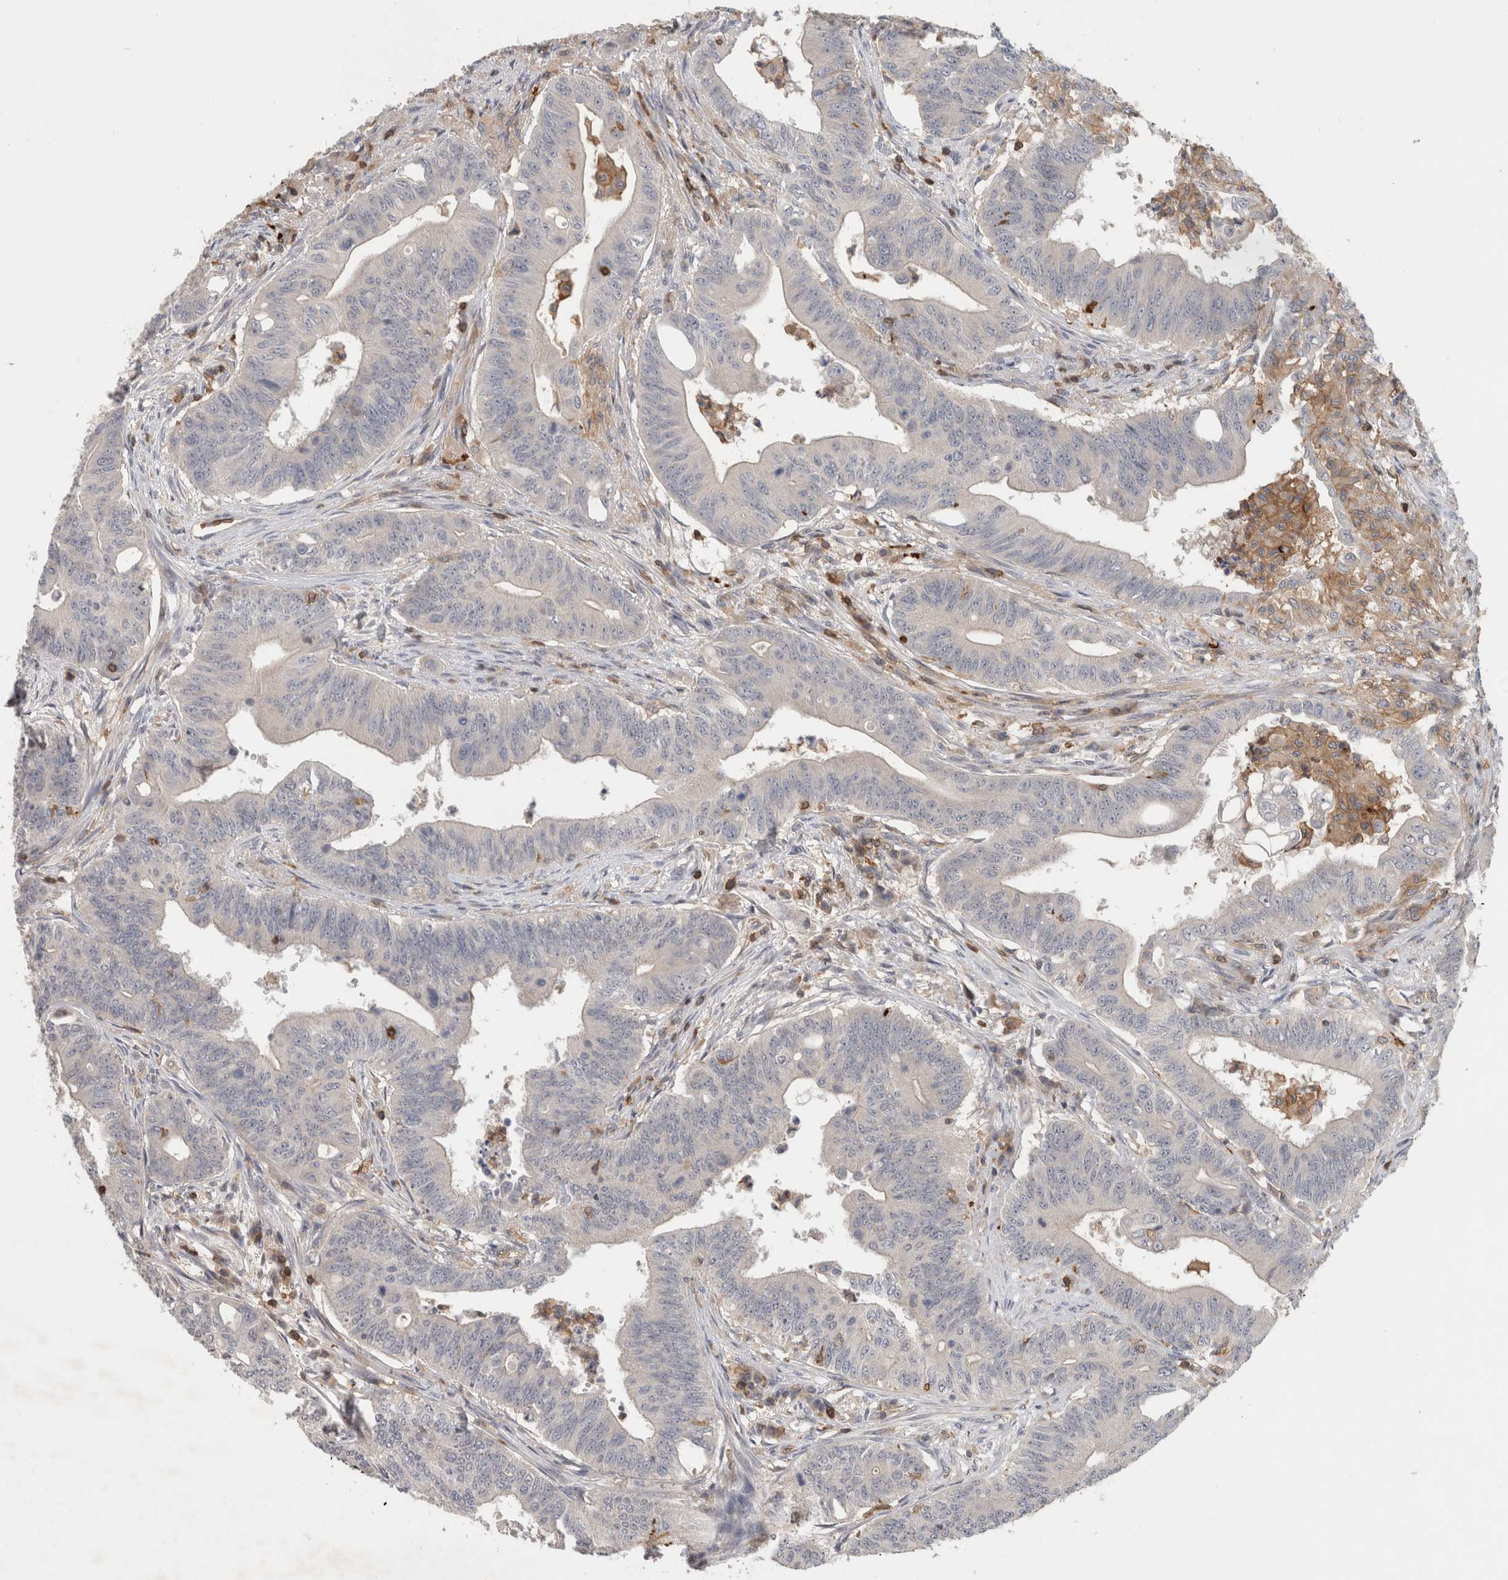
{"staining": {"intensity": "negative", "quantity": "none", "location": "none"}, "tissue": "colorectal cancer", "cell_type": "Tumor cells", "image_type": "cancer", "snomed": [{"axis": "morphology", "description": "Adenoma, NOS"}, {"axis": "morphology", "description": "Adenocarcinoma, NOS"}, {"axis": "topography", "description": "Colon"}], "caption": "Human colorectal cancer stained for a protein using immunohistochemistry (IHC) exhibits no expression in tumor cells.", "gene": "GFRA2", "patient": {"sex": "male", "age": 79}}